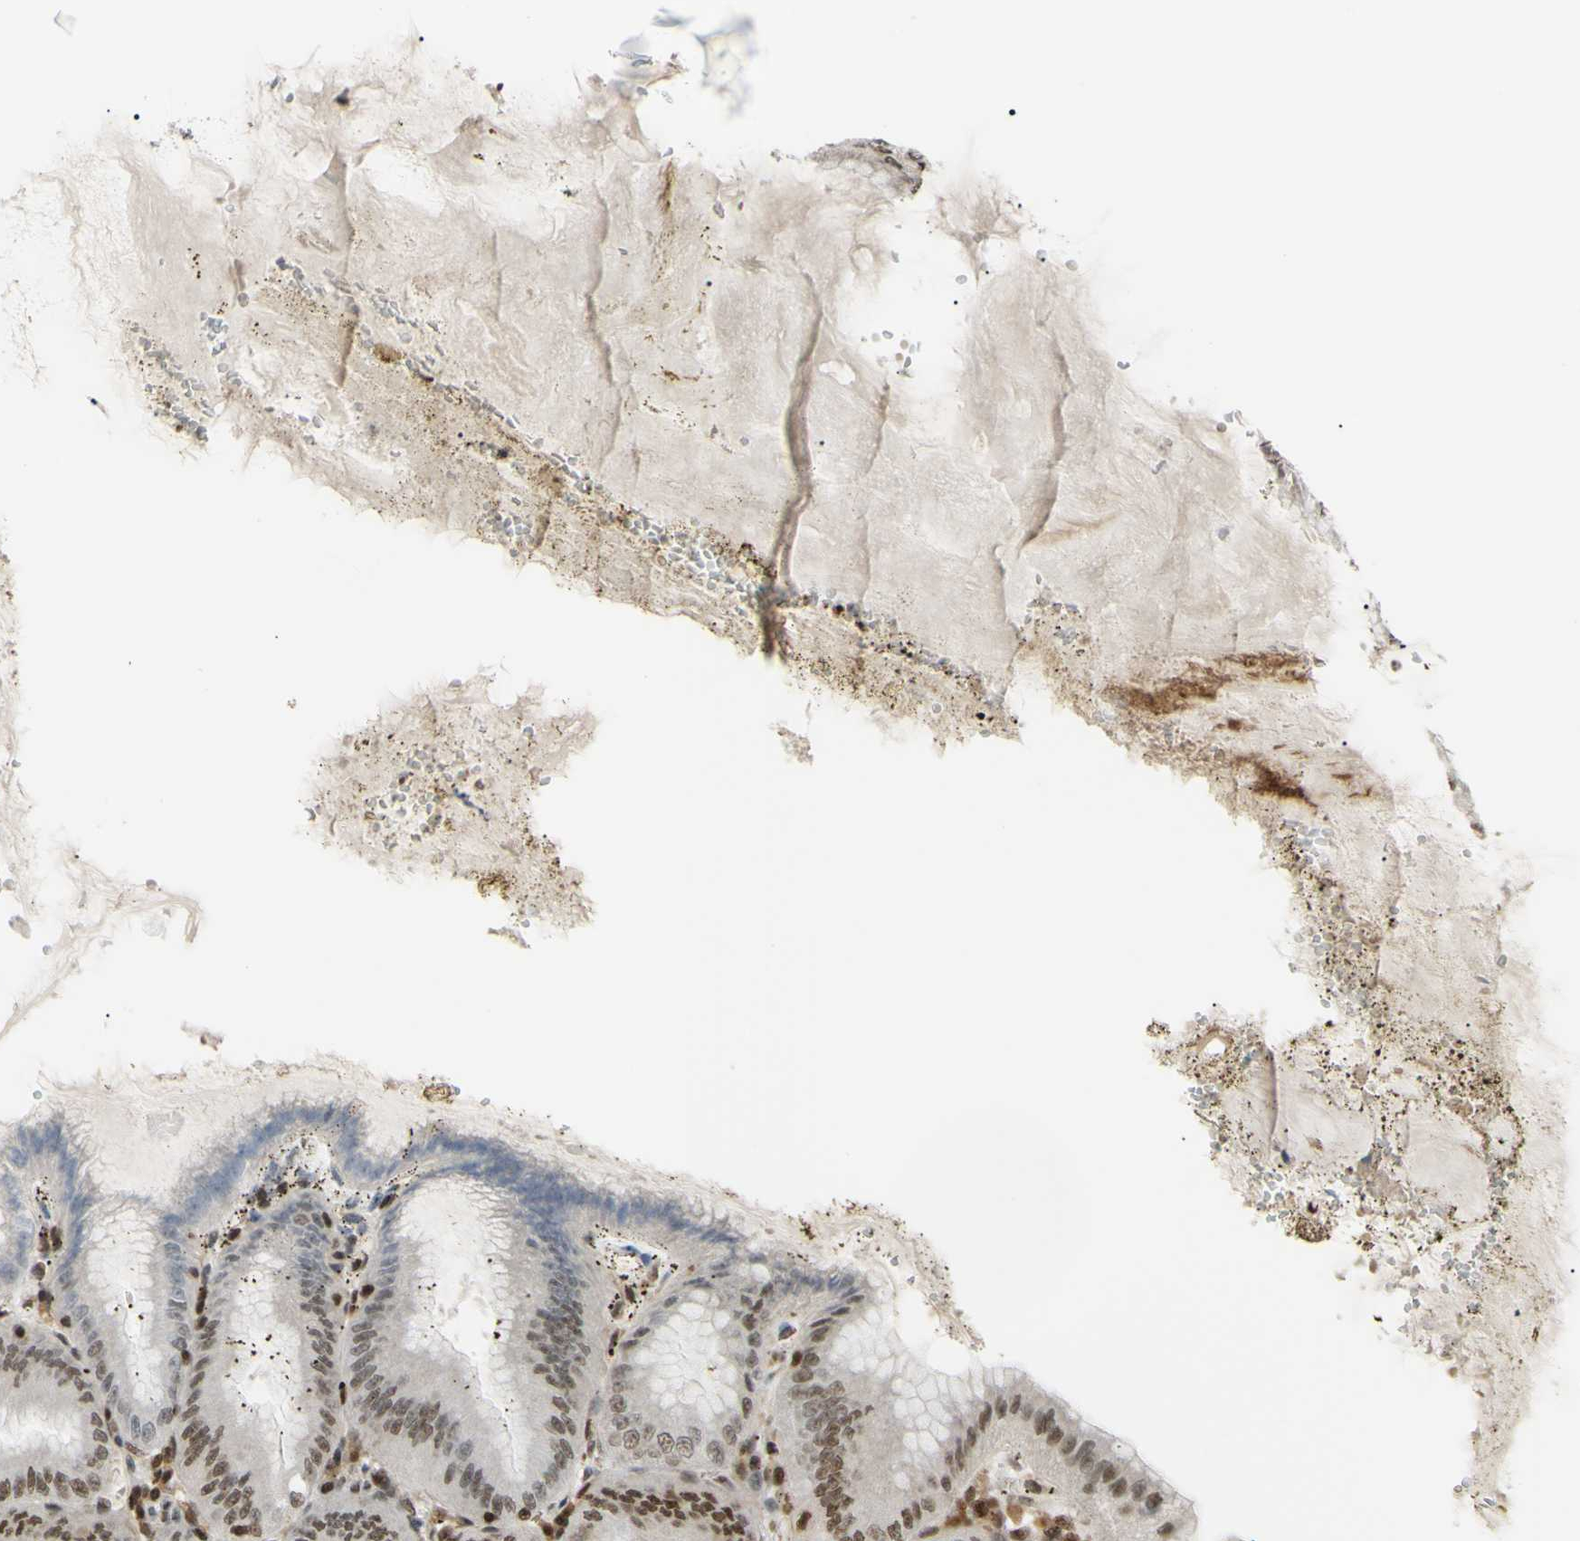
{"staining": {"intensity": "moderate", "quantity": "25%-75%", "location": "cytoplasmic/membranous,nuclear"}, "tissue": "stomach", "cell_type": "Glandular cells", "image_type": "normal", "snomed": [{"axis": "morphology", "description": "Normal tissue, NOS"}, {"axis": "topography", "description": "Stomach, lower"}], "caption": "About 25%-75% of glandular cells in benign stomach demonstrate moderate cytoplasmic/membranous,nuclear protein positivity as visualized by brown immunohistochemical staining.", "gene": "FKBP5", "patient": {"sex": "male", "age": 71}}